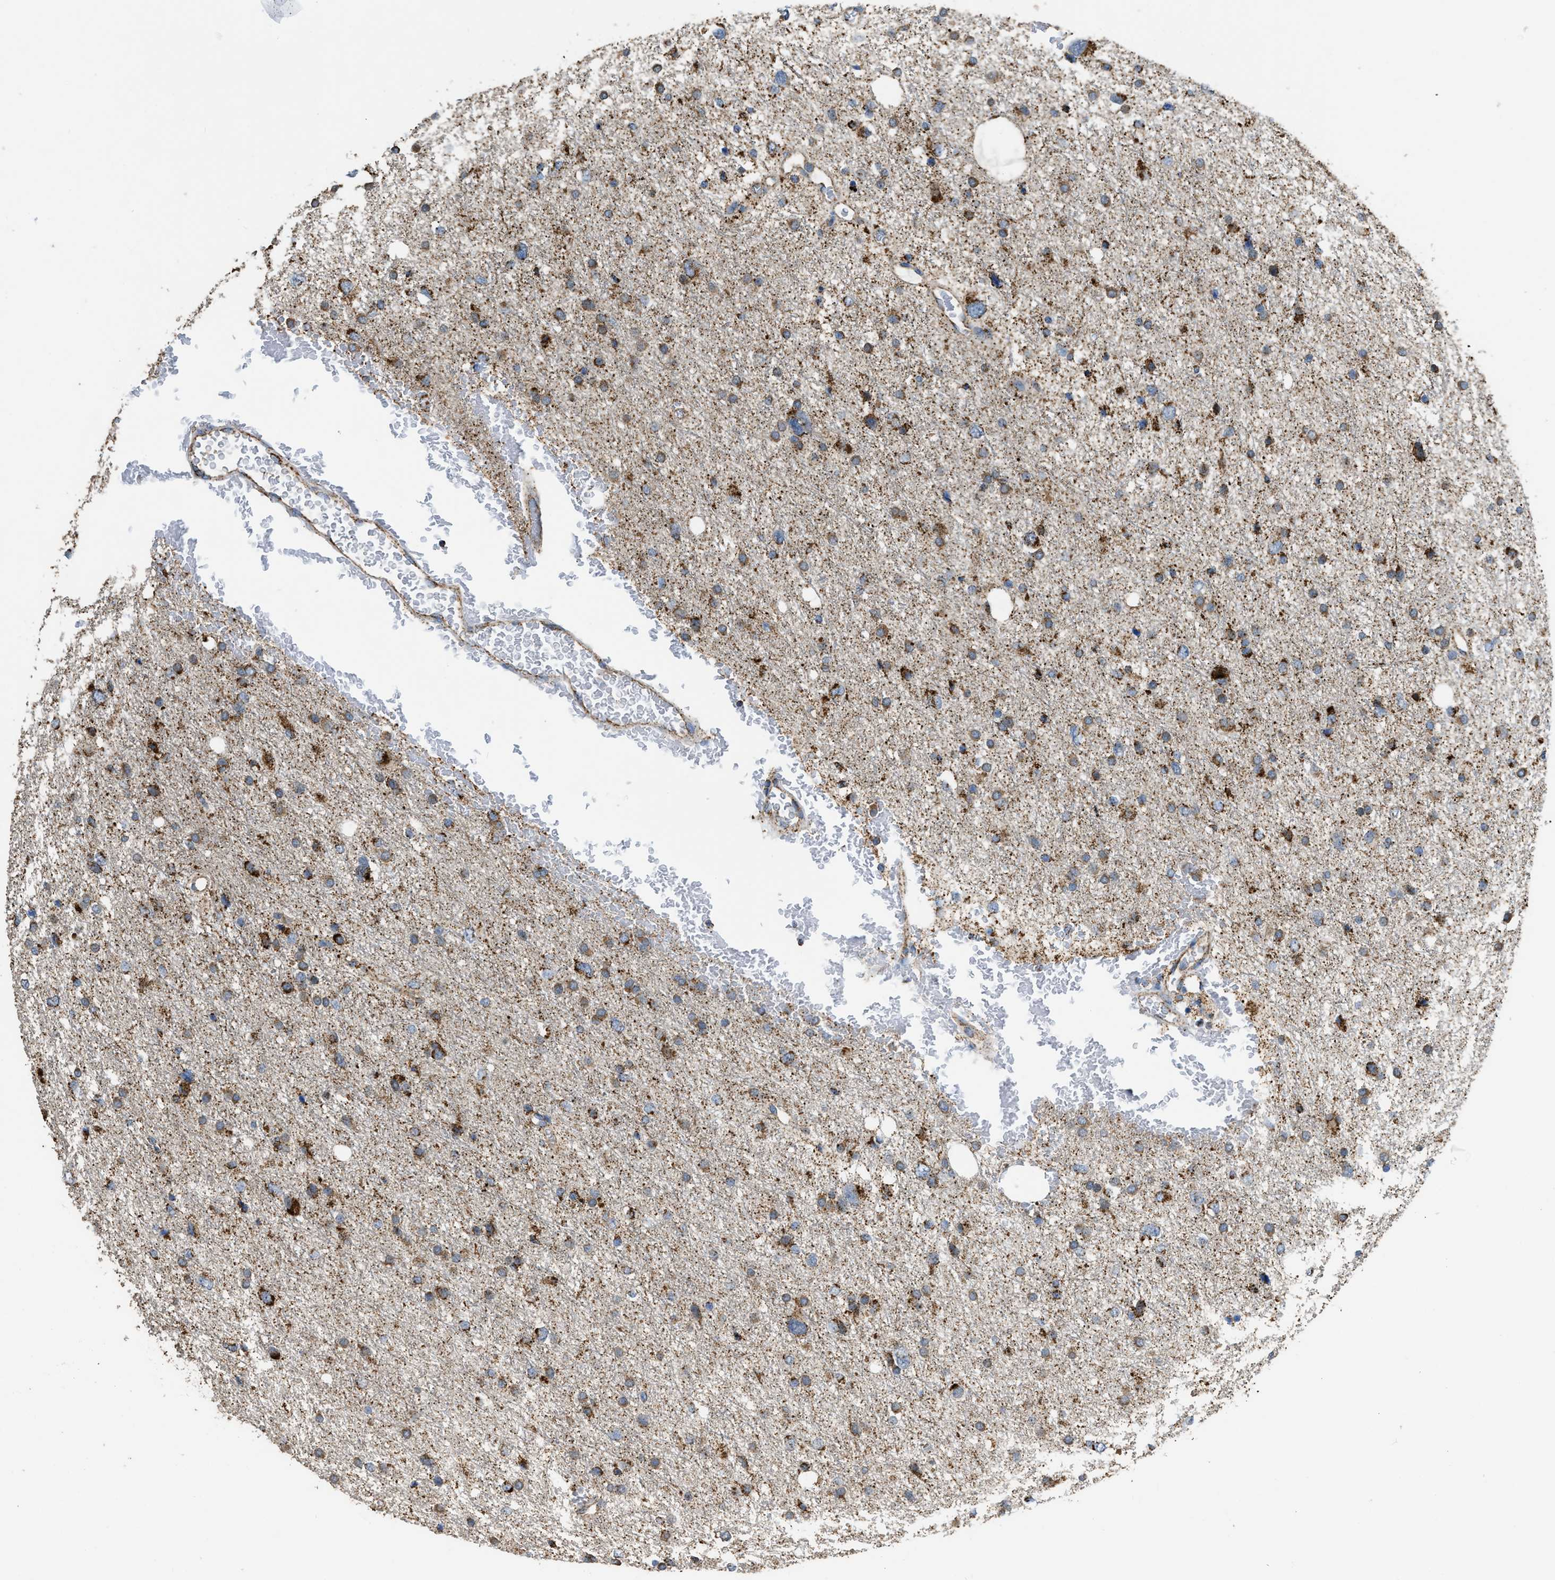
{"staining": {"intensity": "moderate", "quantity": ">75%", "location": "cytoplasmic/membranous"}, "tissue": "glioma", "cell_type": "Tumor cells", "image_type": "cancer", "snomed": [{"axis": "morphology", "description": "Glioma, malignant, Low grade"}, {"axis": "topography", "description": "Brain"}], "caption": "Brown immunohistochemical staining in malignant glioma (low-grade) reveals moderate cytoplasmic/membranous staining in about >75% of tumor cells.", "gene": "ETFB", "patient": {"sex": "female", "age": 37}}